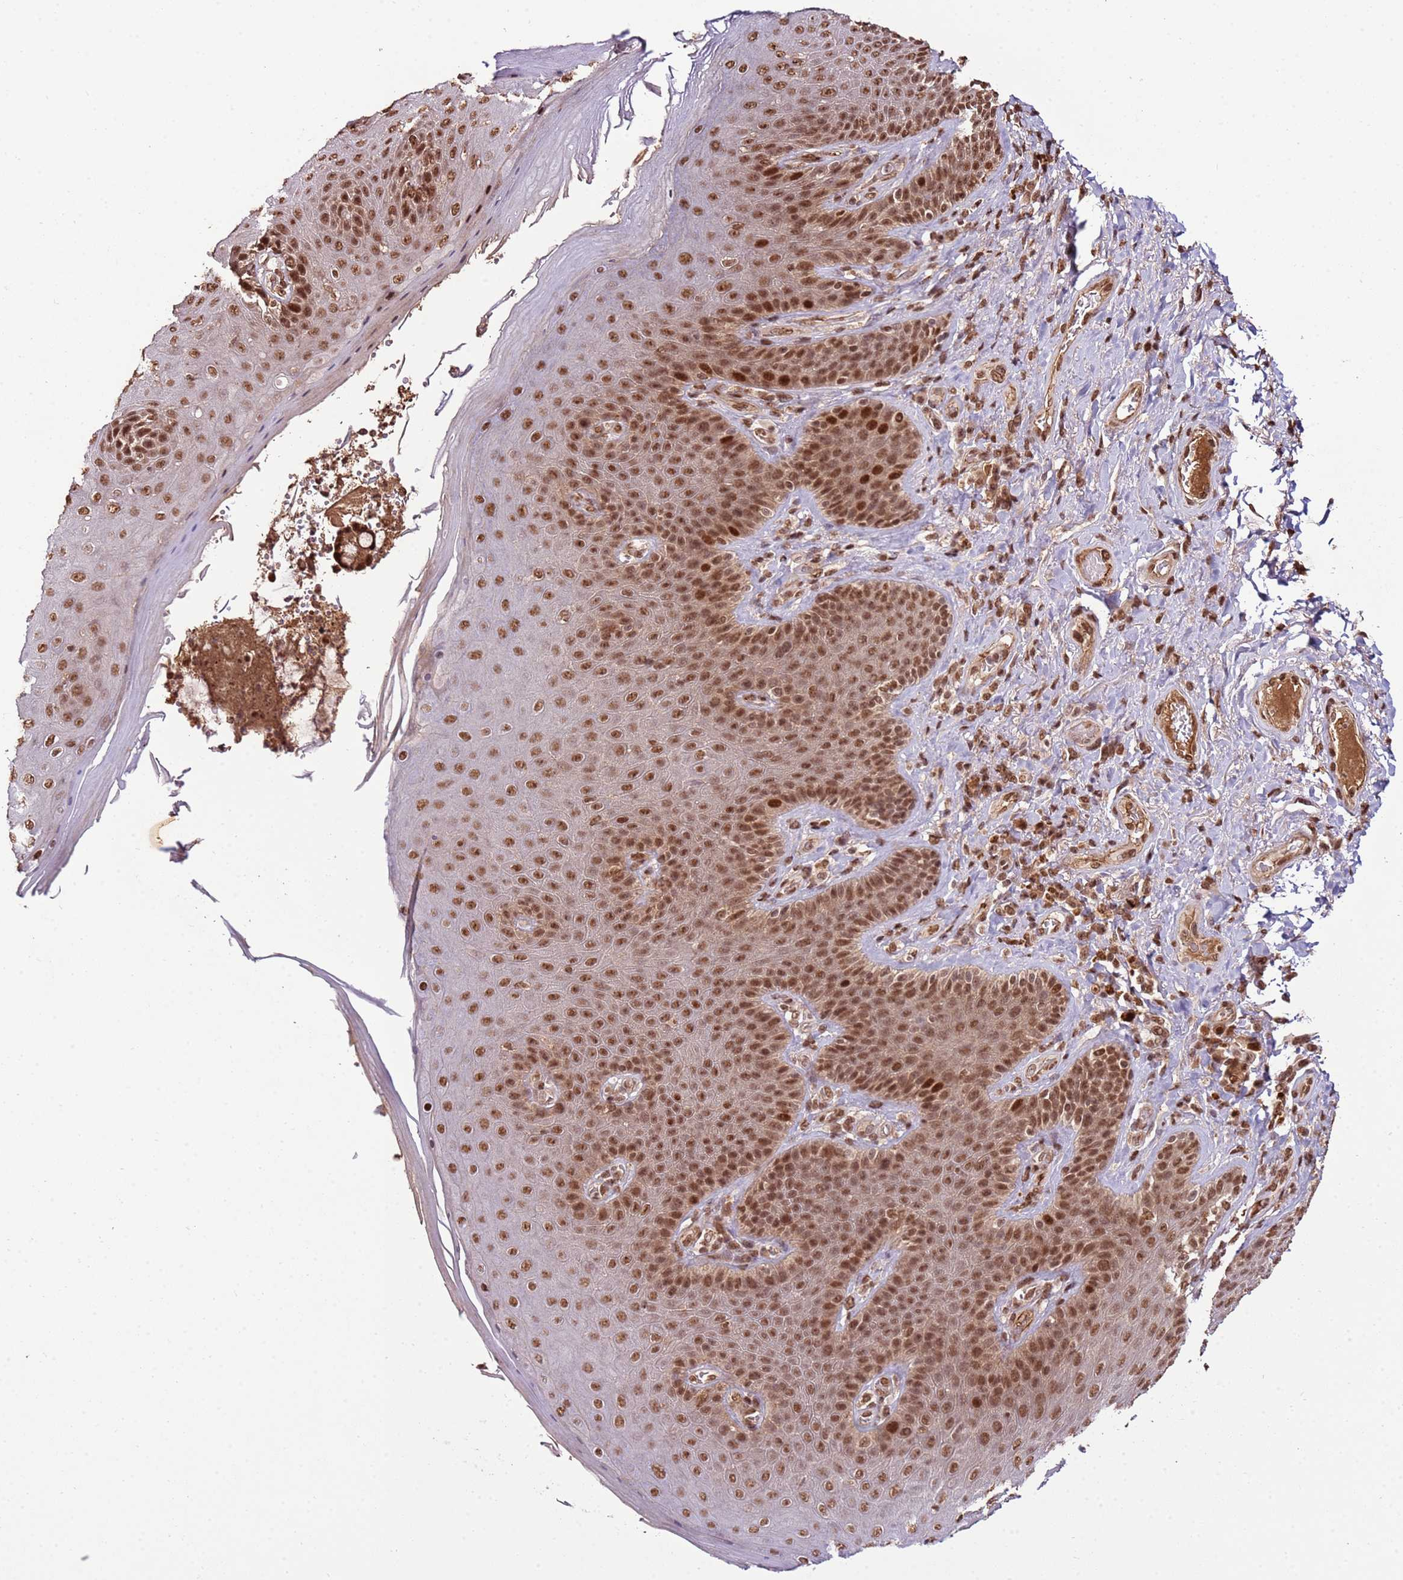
{"staining": {"intensity": "moderate", "quantity": ">75%", "location": "nuclear"}, "tissue": "skin", "cell_type": "Epidermal cells", "image_type": "normal", "snomed": [{"axis": "morphology", "description": "Normal tissue, NOS"}, {"axis": "topography", "description": "Anal"}], "caption": "Protein expression analysis of benign human skin reveals moderate nuclear expression in approximately >75% of epidermal cells.", "gene": "ZBTB12", "patient": {"sex": "female", "age": 89}}